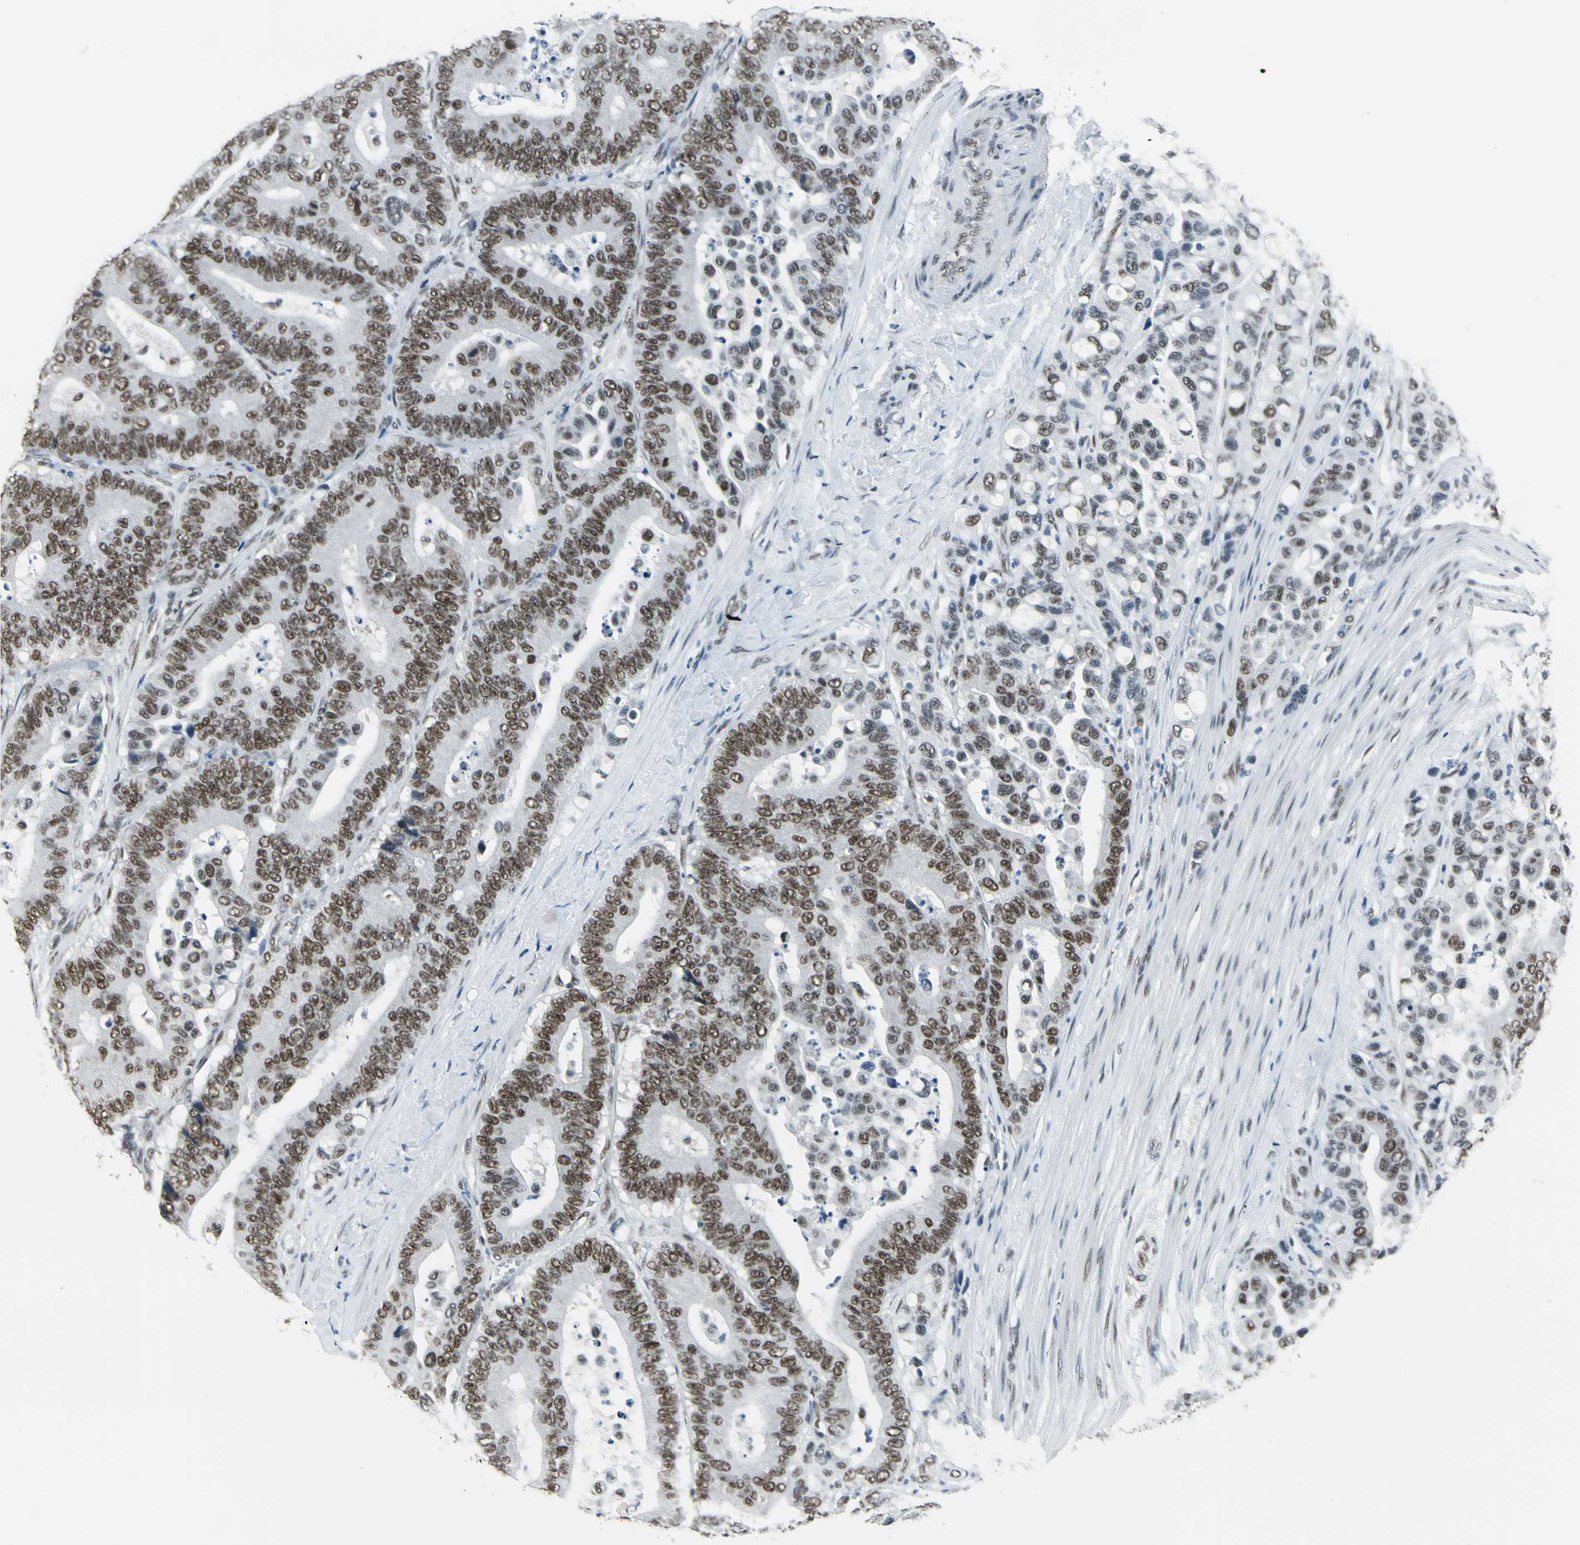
{"staining": {"intensity": "moderate", "quantity": ">75%", "location": "nuclear"}, "tissue": "colorectal cancer", "cell_type": "Tumor cells", "image_type": "cancer", "snomed": [{"axis": "morphology", "description": "Normal tissue, NOS"}, {"axis": "morphology", "description": "Adenocarcinoma, NOS"}, {"axis": "topography", "description": "Colon"}], "caption": "Colorectal cancer tissue displays moderate nuclear expression in about >75% of tumor cells, visualized by immunohistochemistry.", "gene": "ADNP", "patient": {"sex": "male", "age": 82}}